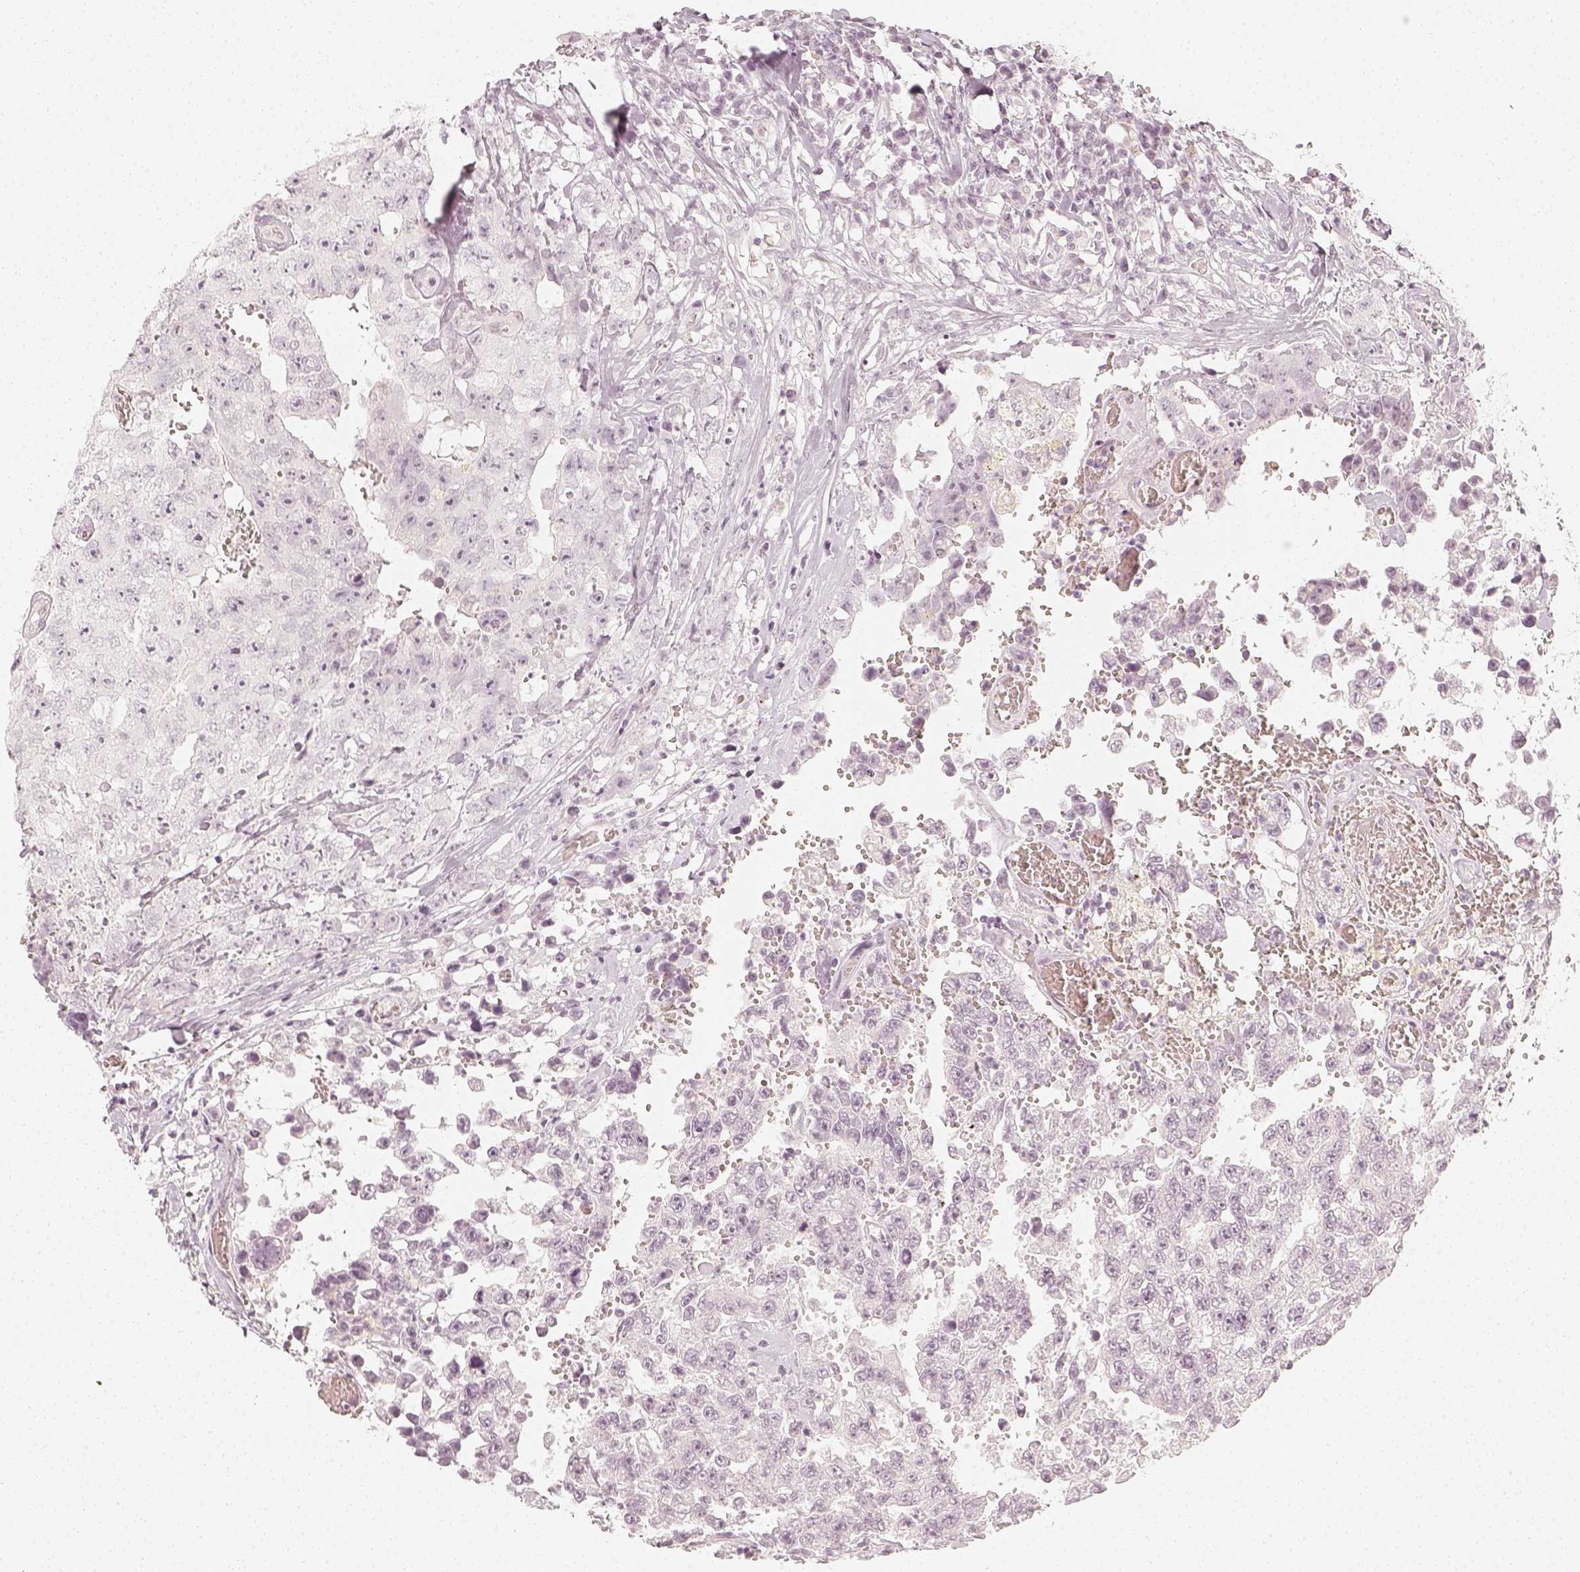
{"staining": {"intensity": "negative", "quantity": "none", "location": "none"}, "tissue": "testis cancer", "cell_type": "Tumor cells", "image_type": "cancer", "snomed": [{"axis": "morphology", "description": "Carcinoma, Embryonal, NOS"}, {"axis": "topography", "description": "Testis"}], "caption": "This is a micrograph of immunohistochemistry staining of testis cancer (embryonal carcinoma), which shows no staining in tumor cells. The staining was performed using DAB (3,3'-diaminobenzidine) to visualize the protein expression in brown, while the nuclei were stained in blue with hematoxylin (Magnification: 20x).", "gene": "KRTAP2-1", "patient": {"sex": "male", "age": 36}}